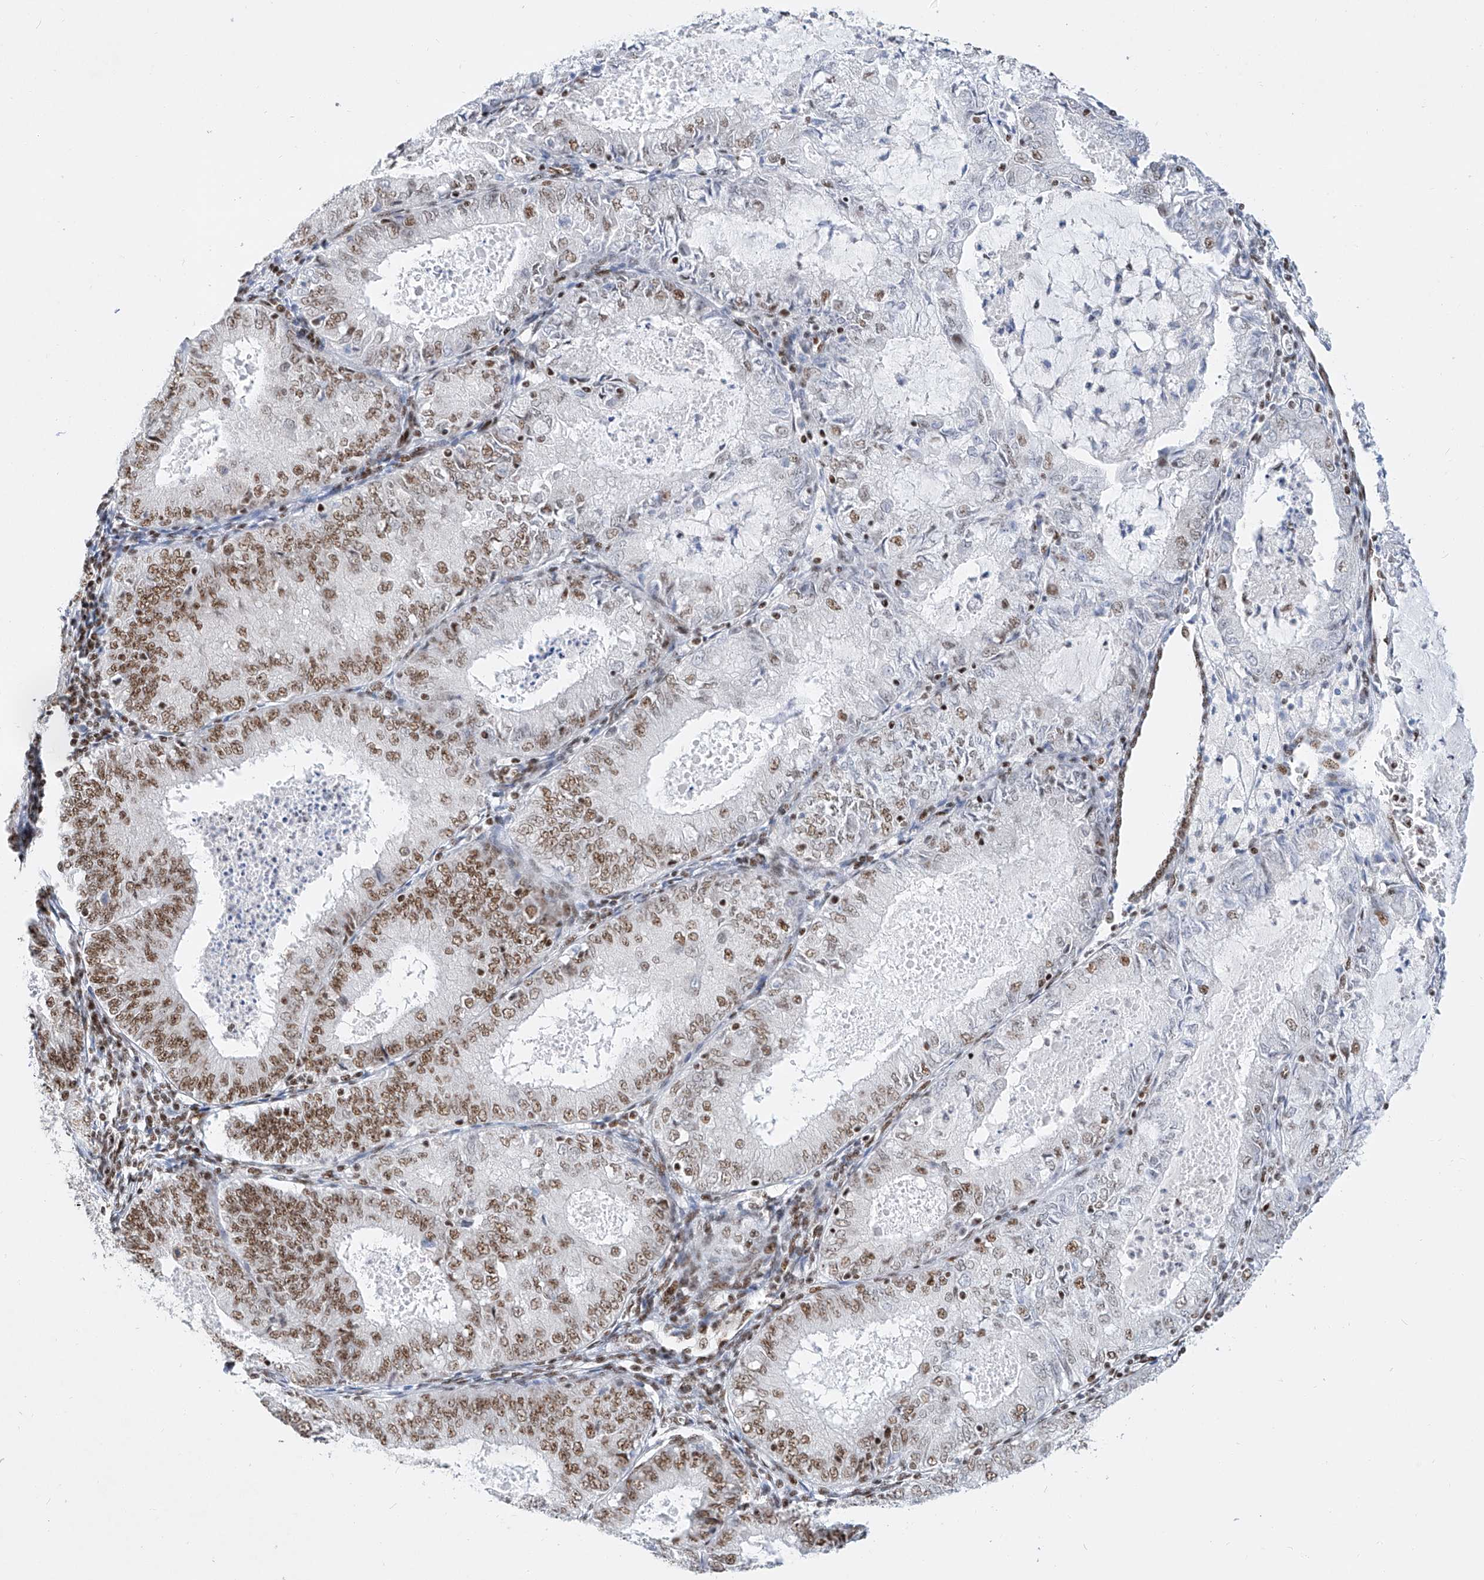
{"staining": {"intensity": "moderate", "quantity": "25%-75%", "location": "nuclear"}, "tissue": "endometrial cancer", "cell_type": "Tumor cells", "image_type": "cancer", "snomed": [{"axis": "morphology", "description": "Adenocarcinoma, NOS"}, {"axis": "topography", "description": "Endometrium"}], "caption": "A high-resolution photomicrograph shows IHC staining of endometrial cancer, which reveals moderate nuclear expression in approximately 25%-75% of tumor cells. The staining is performed using DAB (3,3'-diaminobenzidine) brown chromogen to label protein expression. The nuclei are counter-stained blue using hematoxylin.", "gene": "TAF4", "patient": {"sex": "female", "age": 57}}